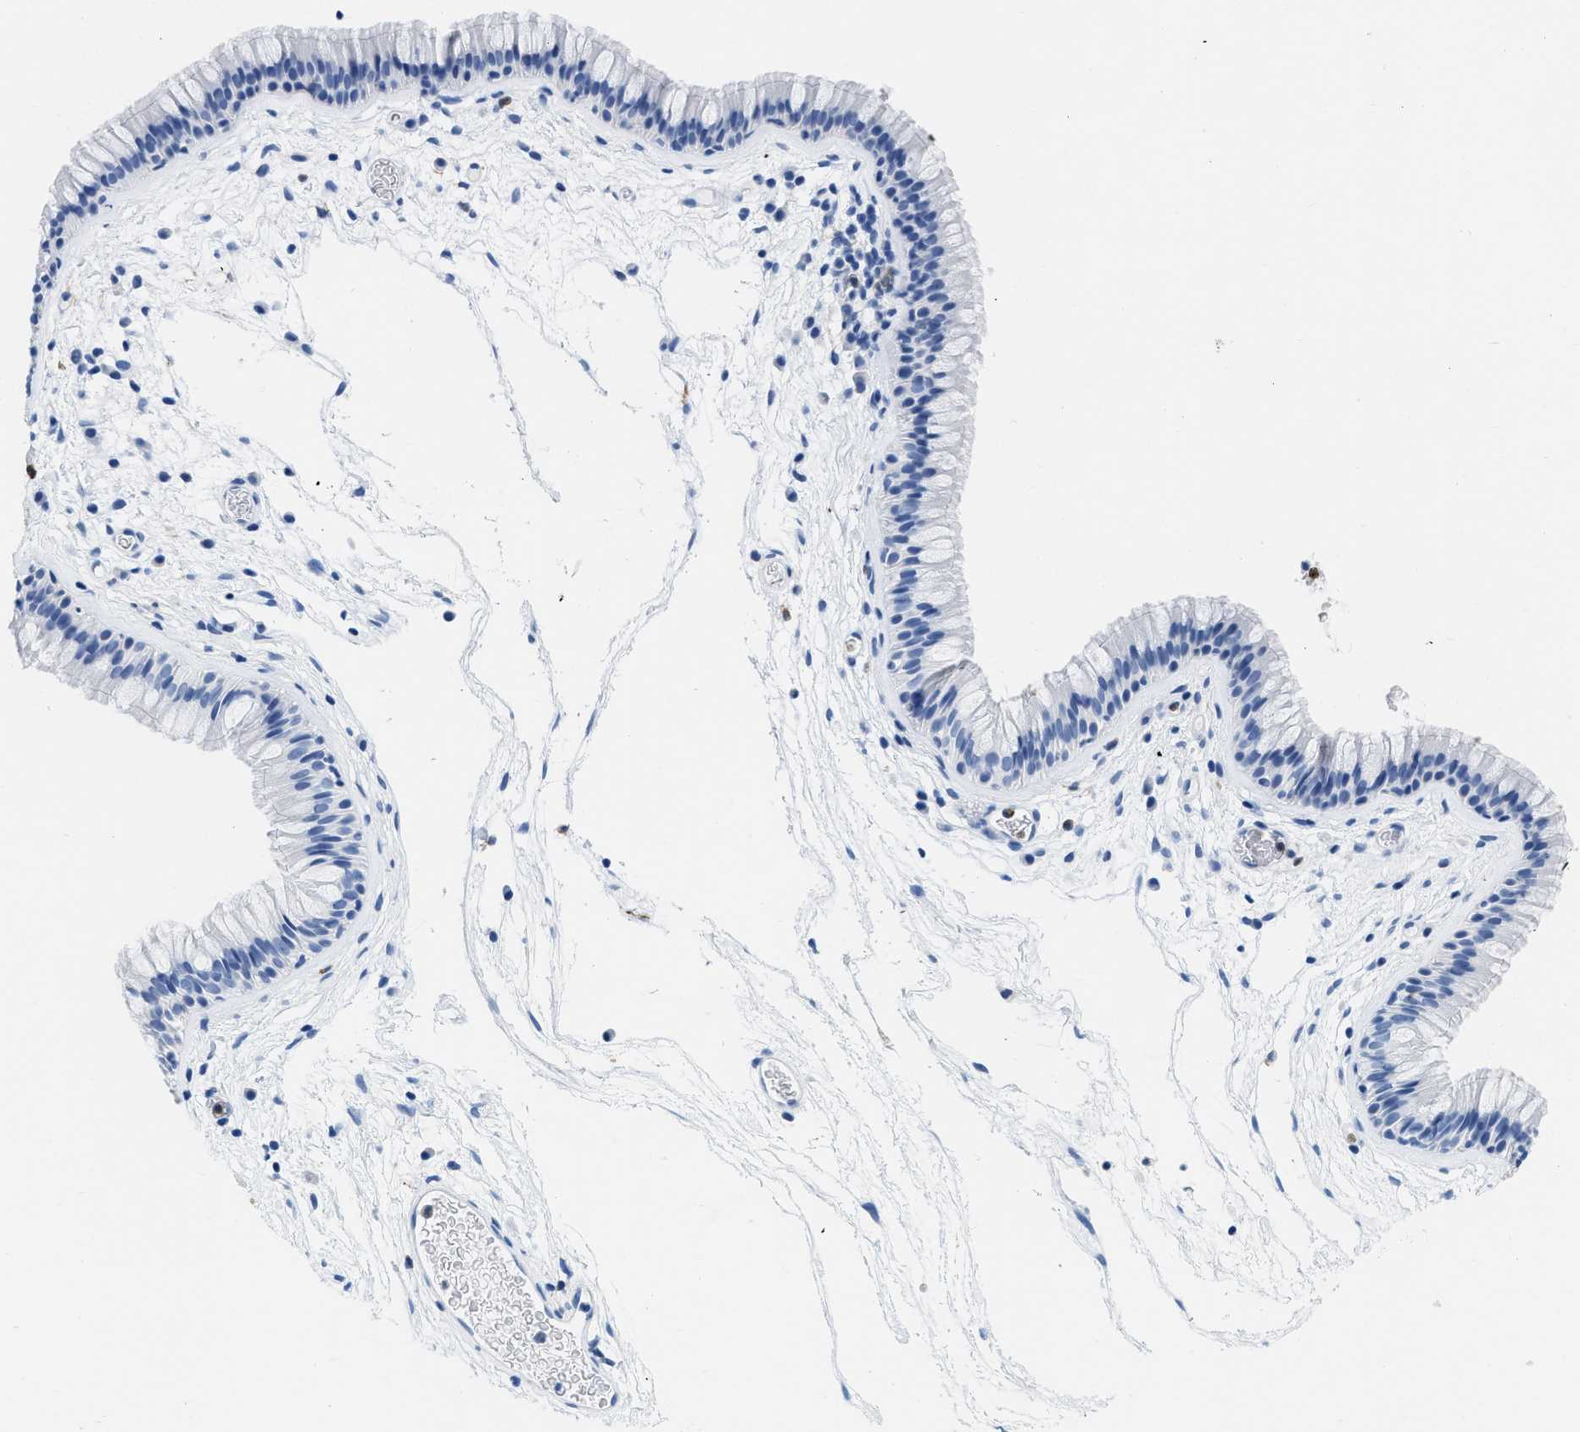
{"staining": {"intensity": "negative", "quantity": "none", "location": "none"}, "tissue": "nasopharynx", "cell_type": "Respiratory epithelial cells", "image_type": "normal", "snomed": [{"axis": "morphology", "description": "Normal tissue, NOS"}, {"axis": "morphology", "description": "Inflammation, NOS"}, {"axis": "topography", "description": "Nasopharynx"}], "caption": "Immunohistochemical staining of benign human nasopharynx exhibits no significant staining in respiratory epithelial cells.", "gene": "CR1", "patient": {"sex": "male", "age": 48}}